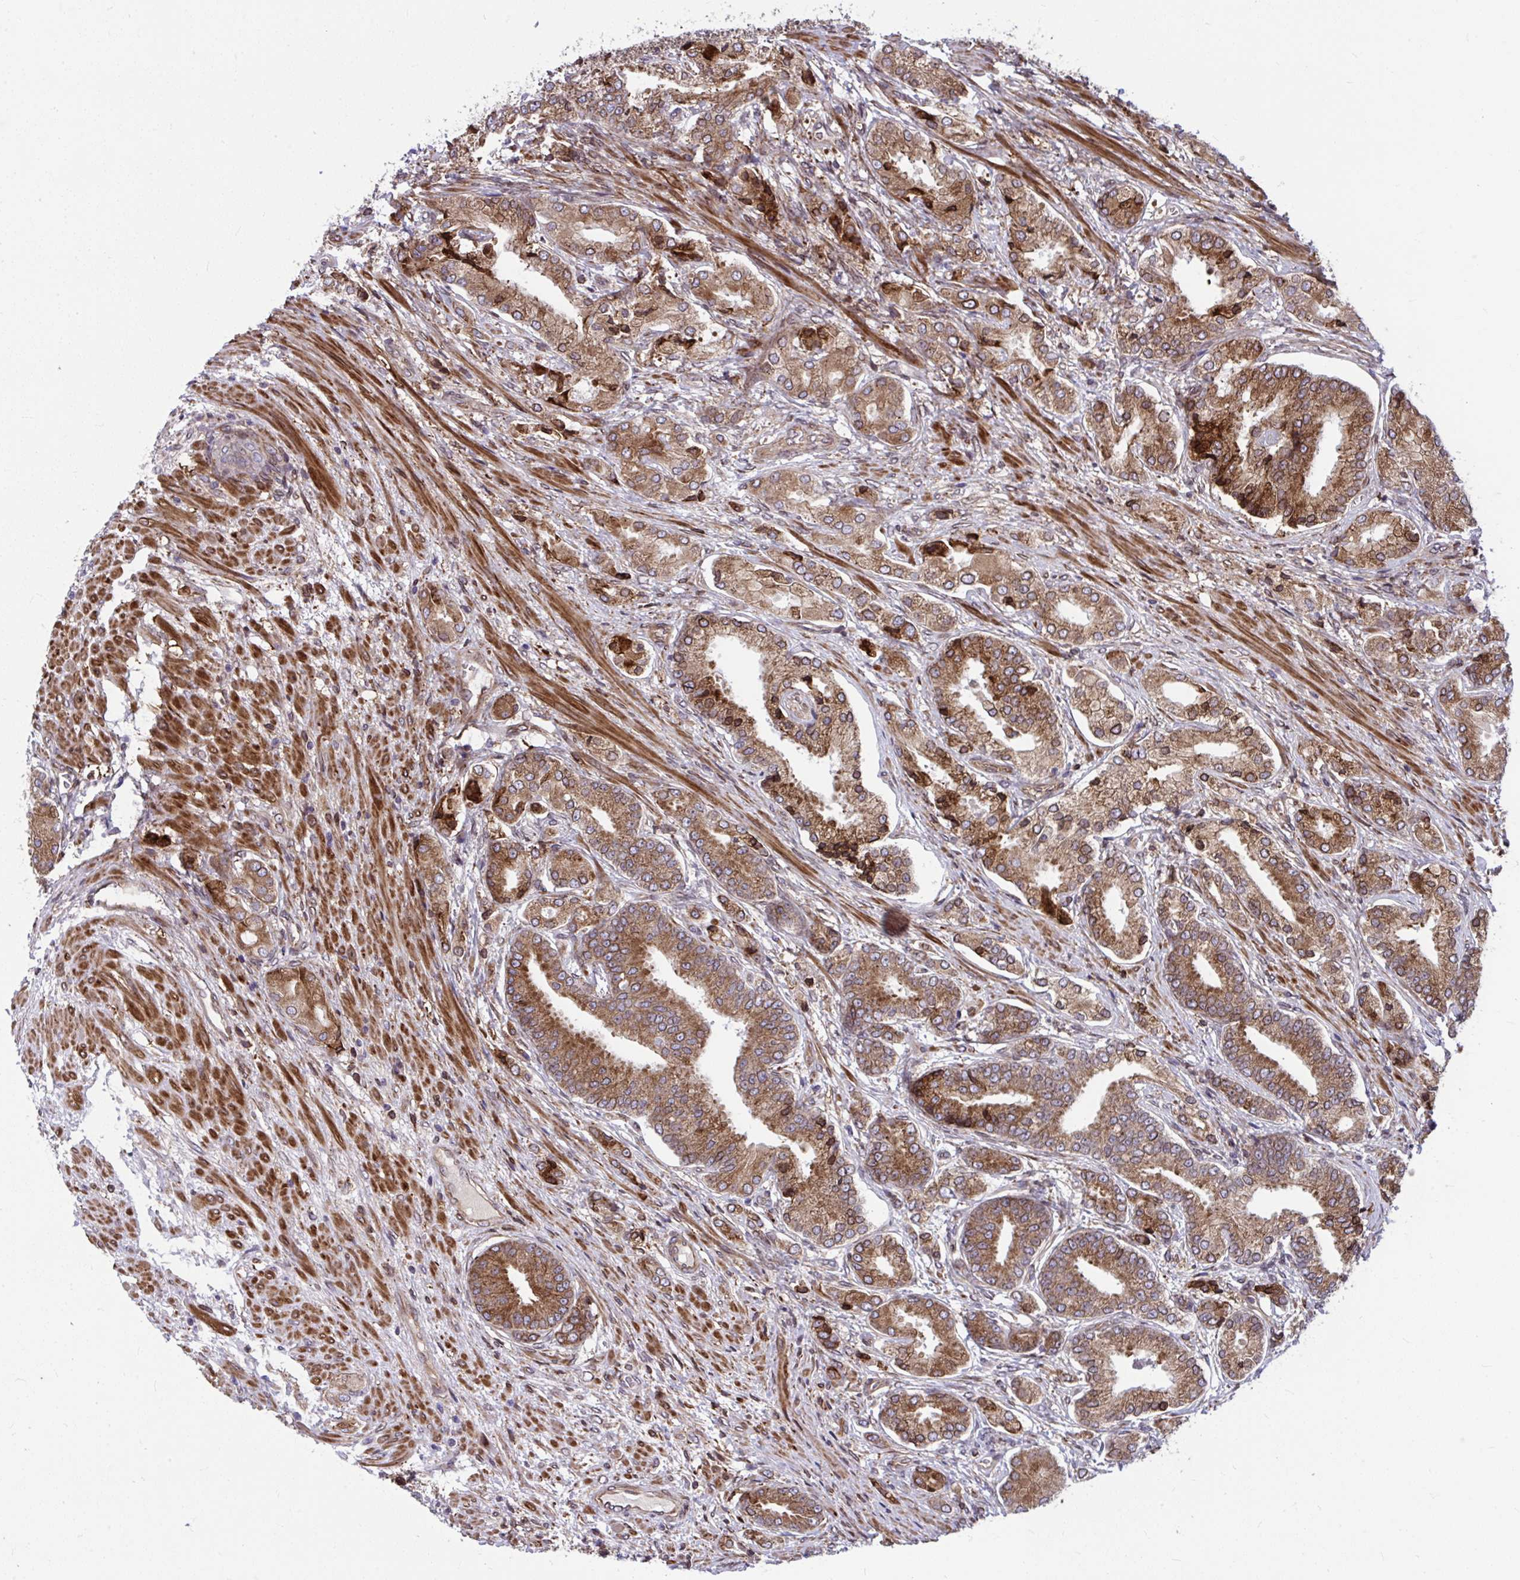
{"staining": {"intensity": "moderate", "quantity": ">75%", "location": "cytoplasmic/membranous"}, "tissue": "prostate cancer", "cell_type": "Tumor cells", "image_type": "cancer", "snomed": [{"axis": "morphology", "description": "Adenocarcinoma, High grade"}, {"axis": "topography", "description": "Prostate and seminal vesicle, NOS"}], "caption": "The histopathology image exhibits immunohistochemical staining of prostate cancer. There is moderate cytoplasmic/membranous positivity is identified in about >75% of tumor cells.", "gene": "STIM2", "patient": {"sex": "male", "age": 61}}